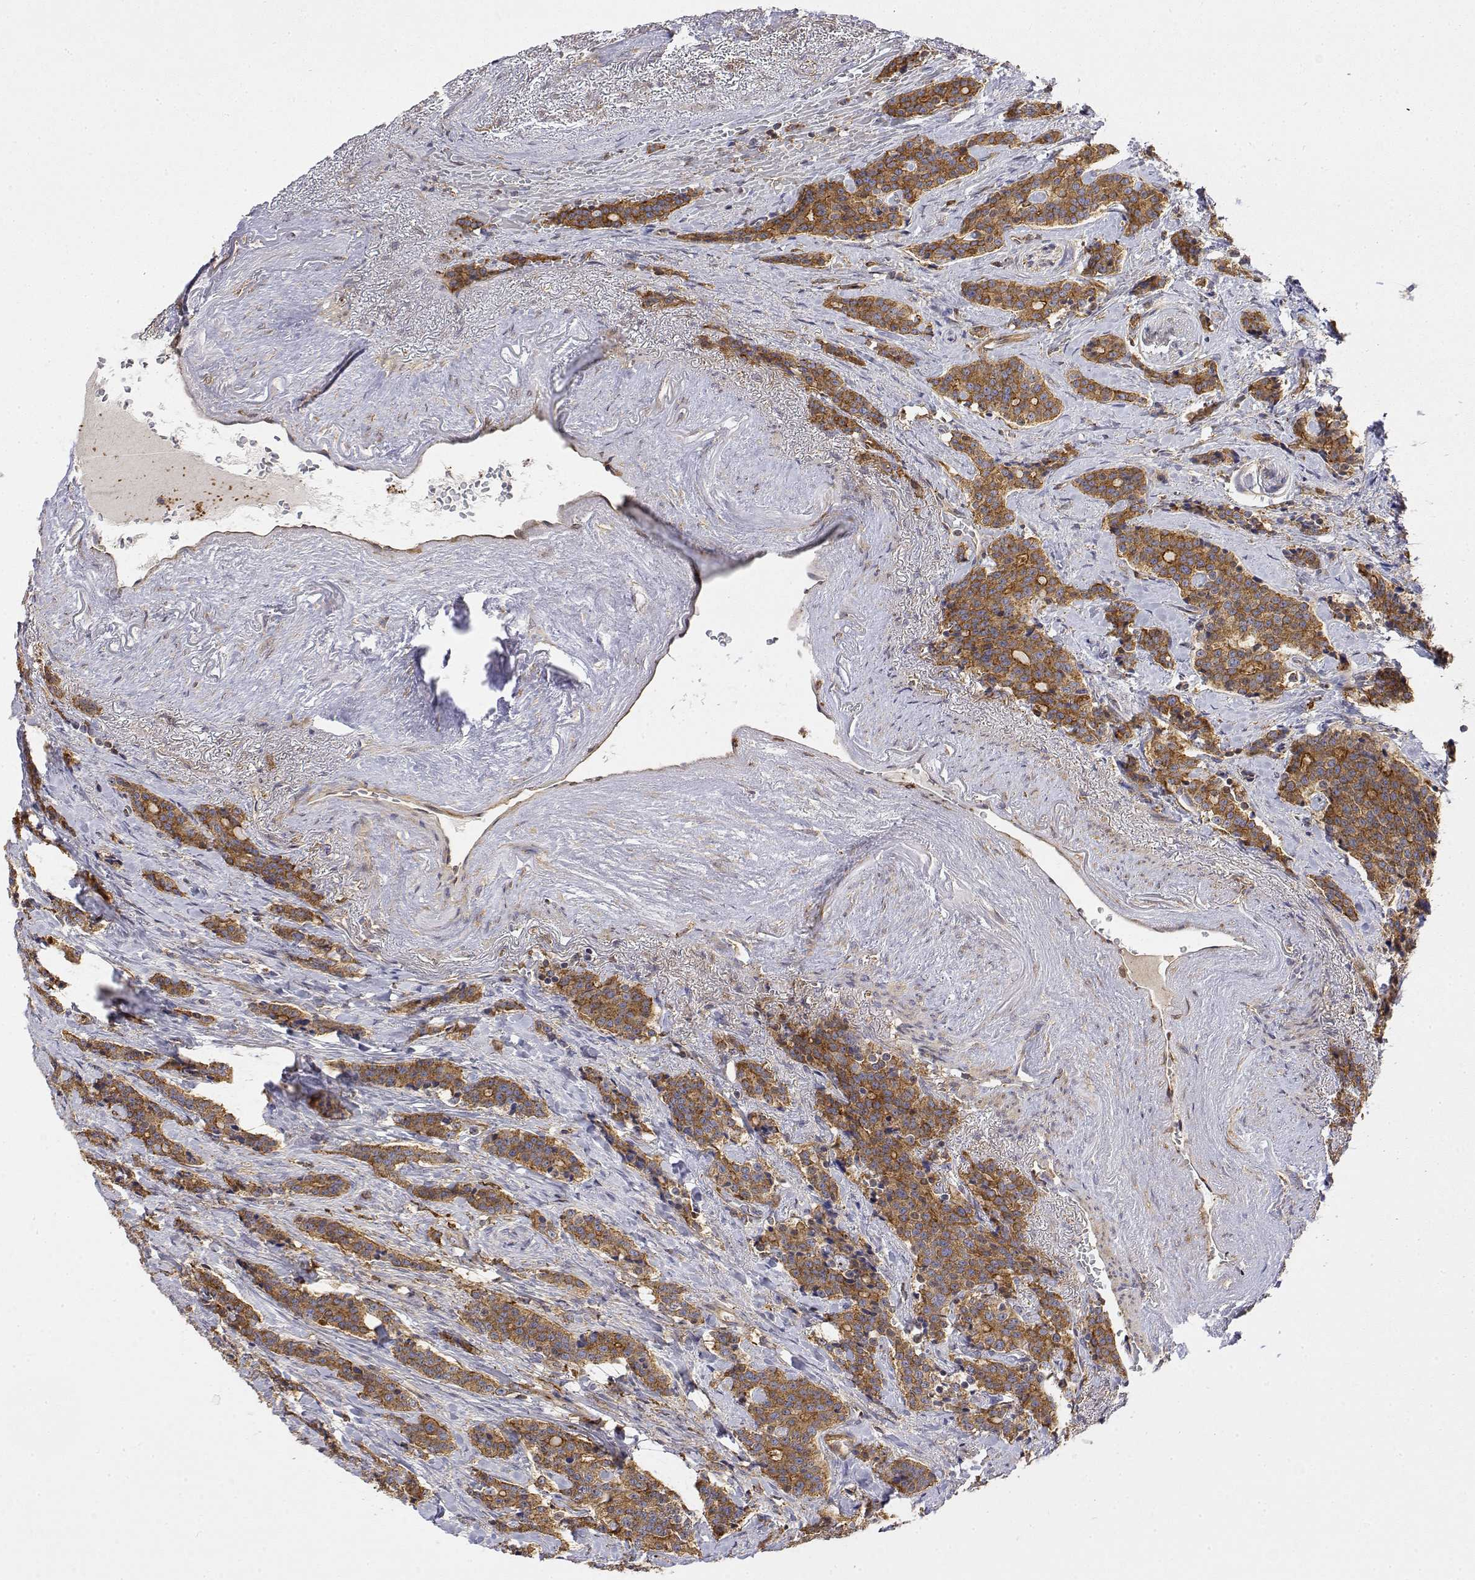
{"staining": {"intensity": "moderate", "quantity": ">75%", "location": "cytoplasmic/membranous"}, "tissue": "carcinoid", "cell_type": "Tumor cells", "image_type": "cancer", "snomed": [{"axis": "morphology", "description": "Carcinoid, malignant, NOS"}, {"axis": "topography", "description": "Small intestine"}], "caption": "This is an image of immunohistochemistry (IHC) staining of carcinoid, which shows moderate expression in the cytoplasmic/membranous of tumor cells.", "gene": "PACSIN2", "patient": {"sex": "female", "age": 73}}